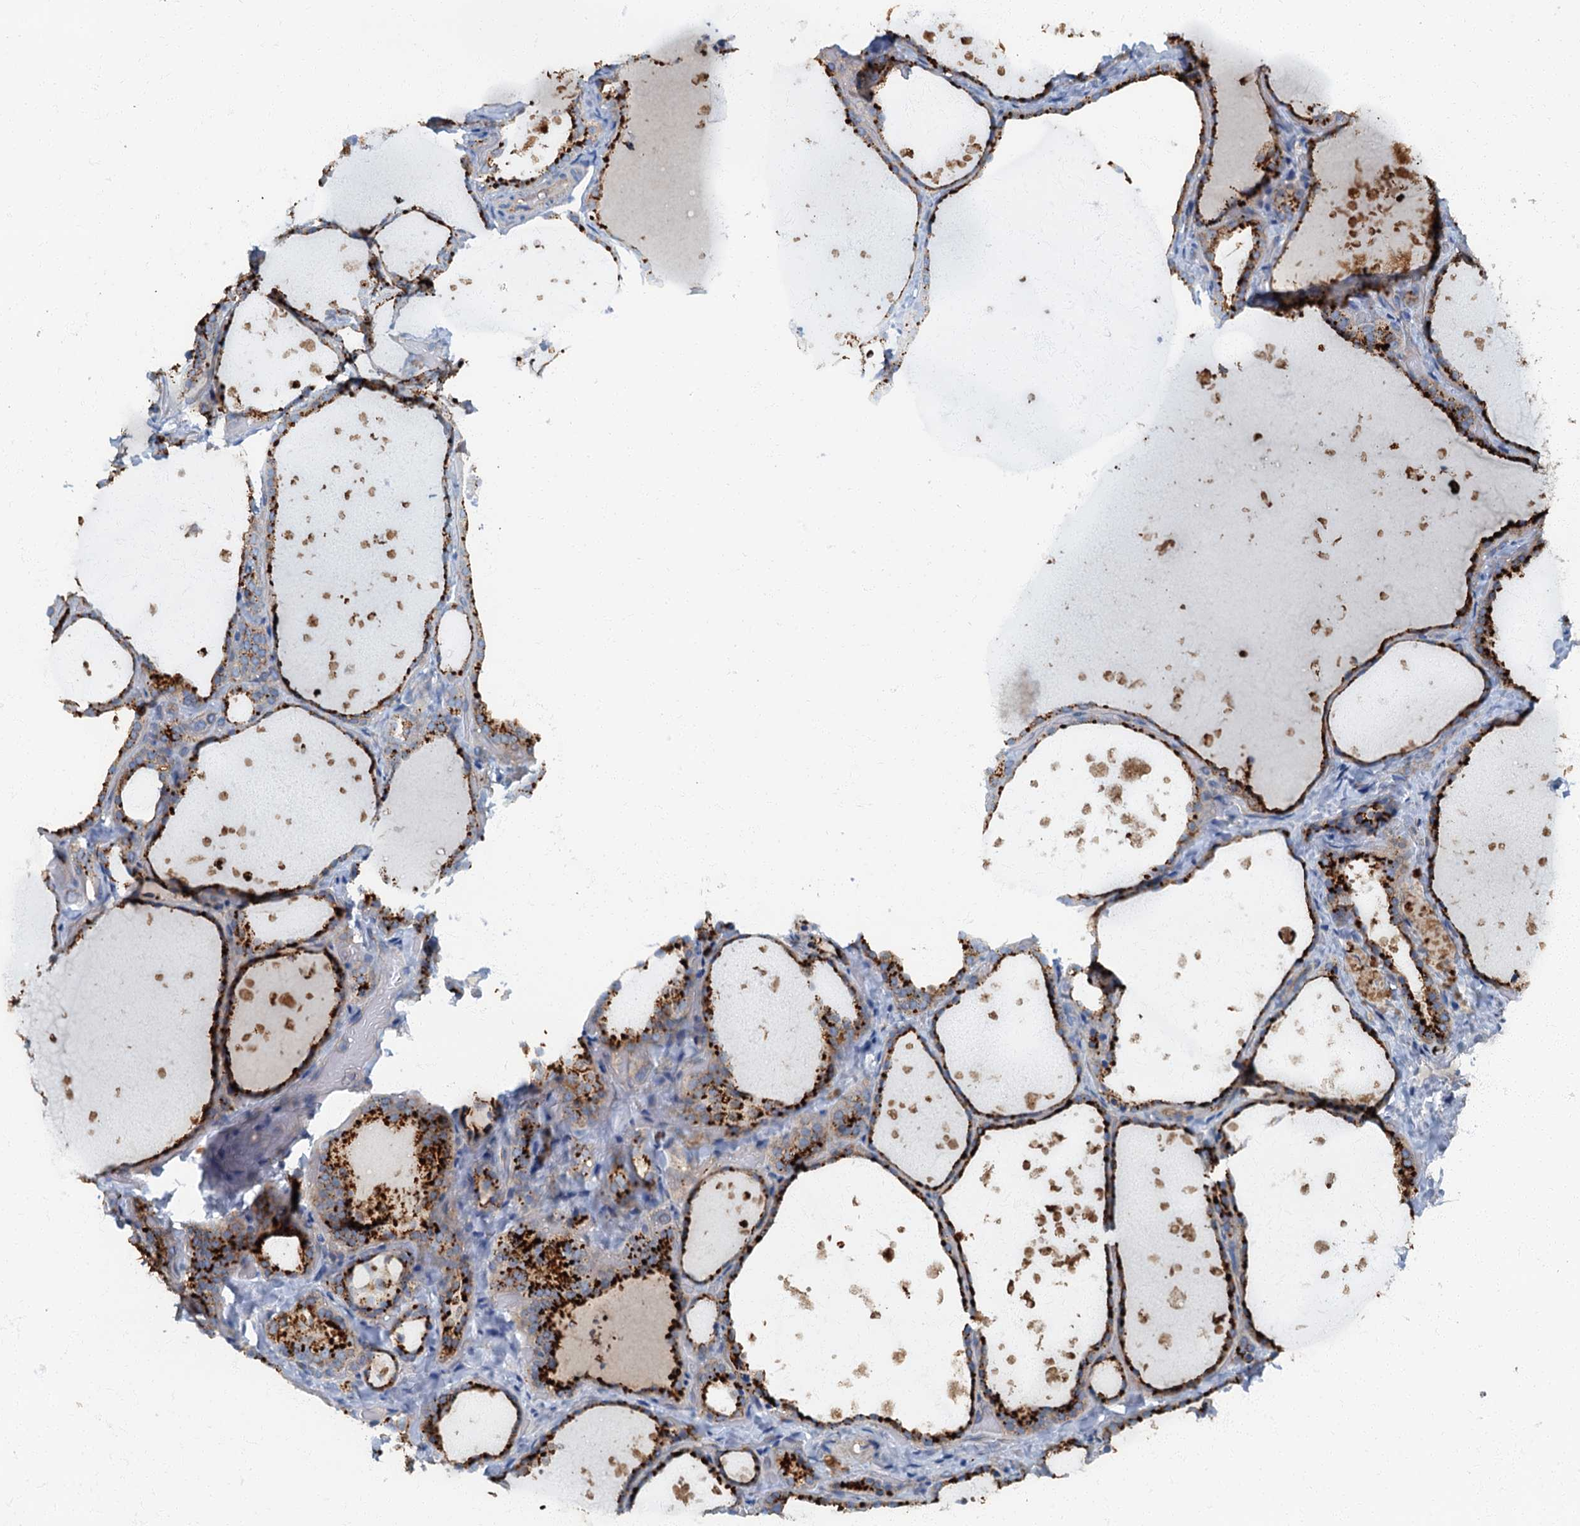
{"staining": {"intensity": "strong", "quantity": ">75%", "location": "cytoplasmic/membranous"}, "tissue": "thyroid gland", "cell_type": "Glandular cells", "image_type": "normal", "snomed": [{"axis": "morphology", "description": "Normal tissue, NOS"}, {"axis": "topography", "description": "Thyroid gland"}], "caption": "Immunohistochemical staining of benign thyroid gland reveals >75% levels of strong cytoplasmic/membranous protein staining in approximately >75% of glandular cells.", "gene": "ARL11", "patient": {"sex": "female", "age": 44}}